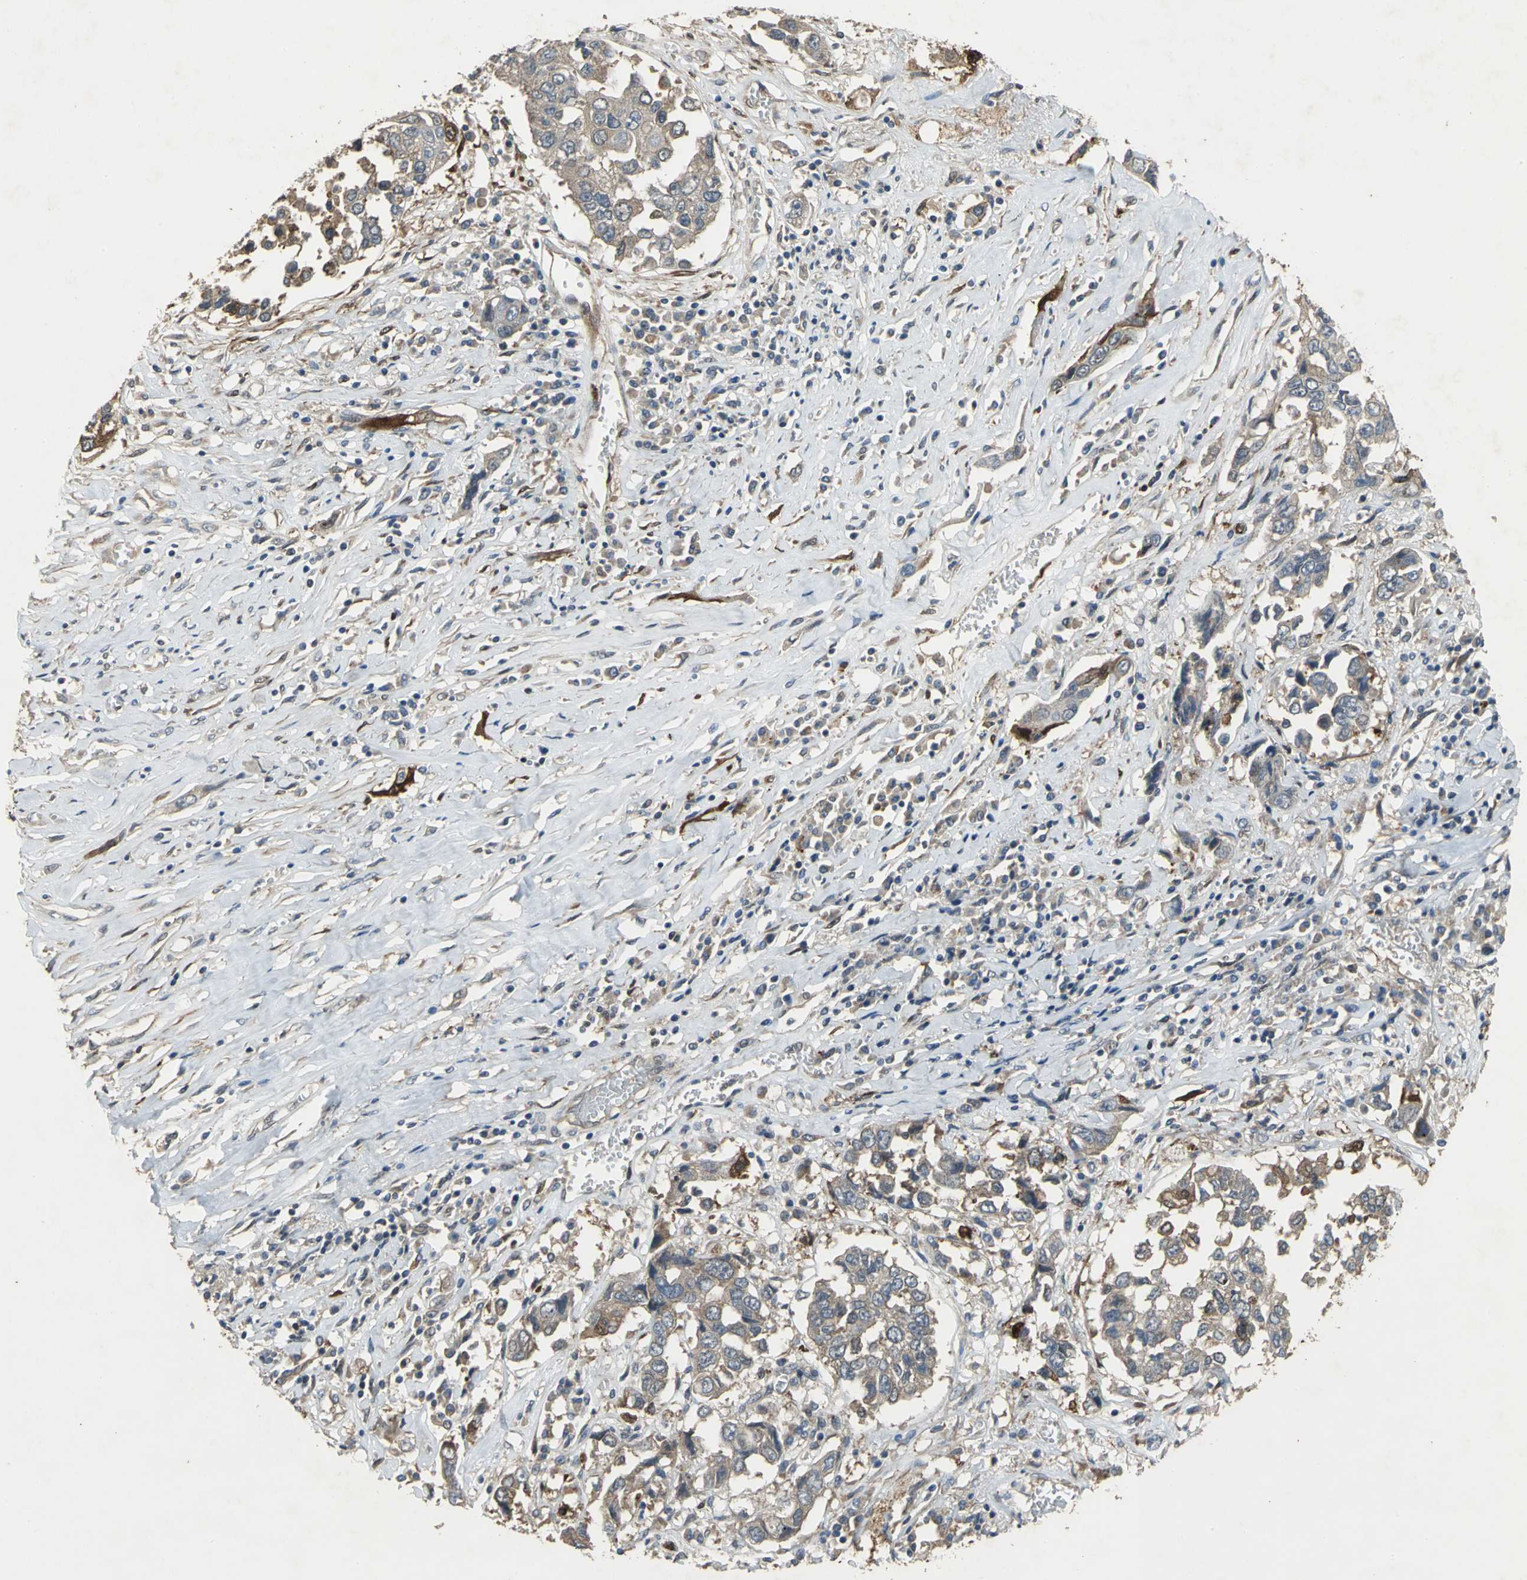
{"staining": {"intensity": "weak", "quantity": ">75%", "location": "cytoplasmic/membranous"}, "tissue": "lung cancer", "cell_type": "Tumor cells", "image_type": "cancer", "snomed": [{"axis": "morphology", "description": "Squamous cell carcinoma, NOS"}, {"axis": "topography", "description": "Lung"}], "caption": "About >75% of tumor cells in human lung cancer (squamous cell carcinoma) reveal weak cytoplasmic/membranous protein positivity as visualized by brown immunohistochemical staining.", "gene": "MET", "patient": {"sex": "male", "age": 71}}